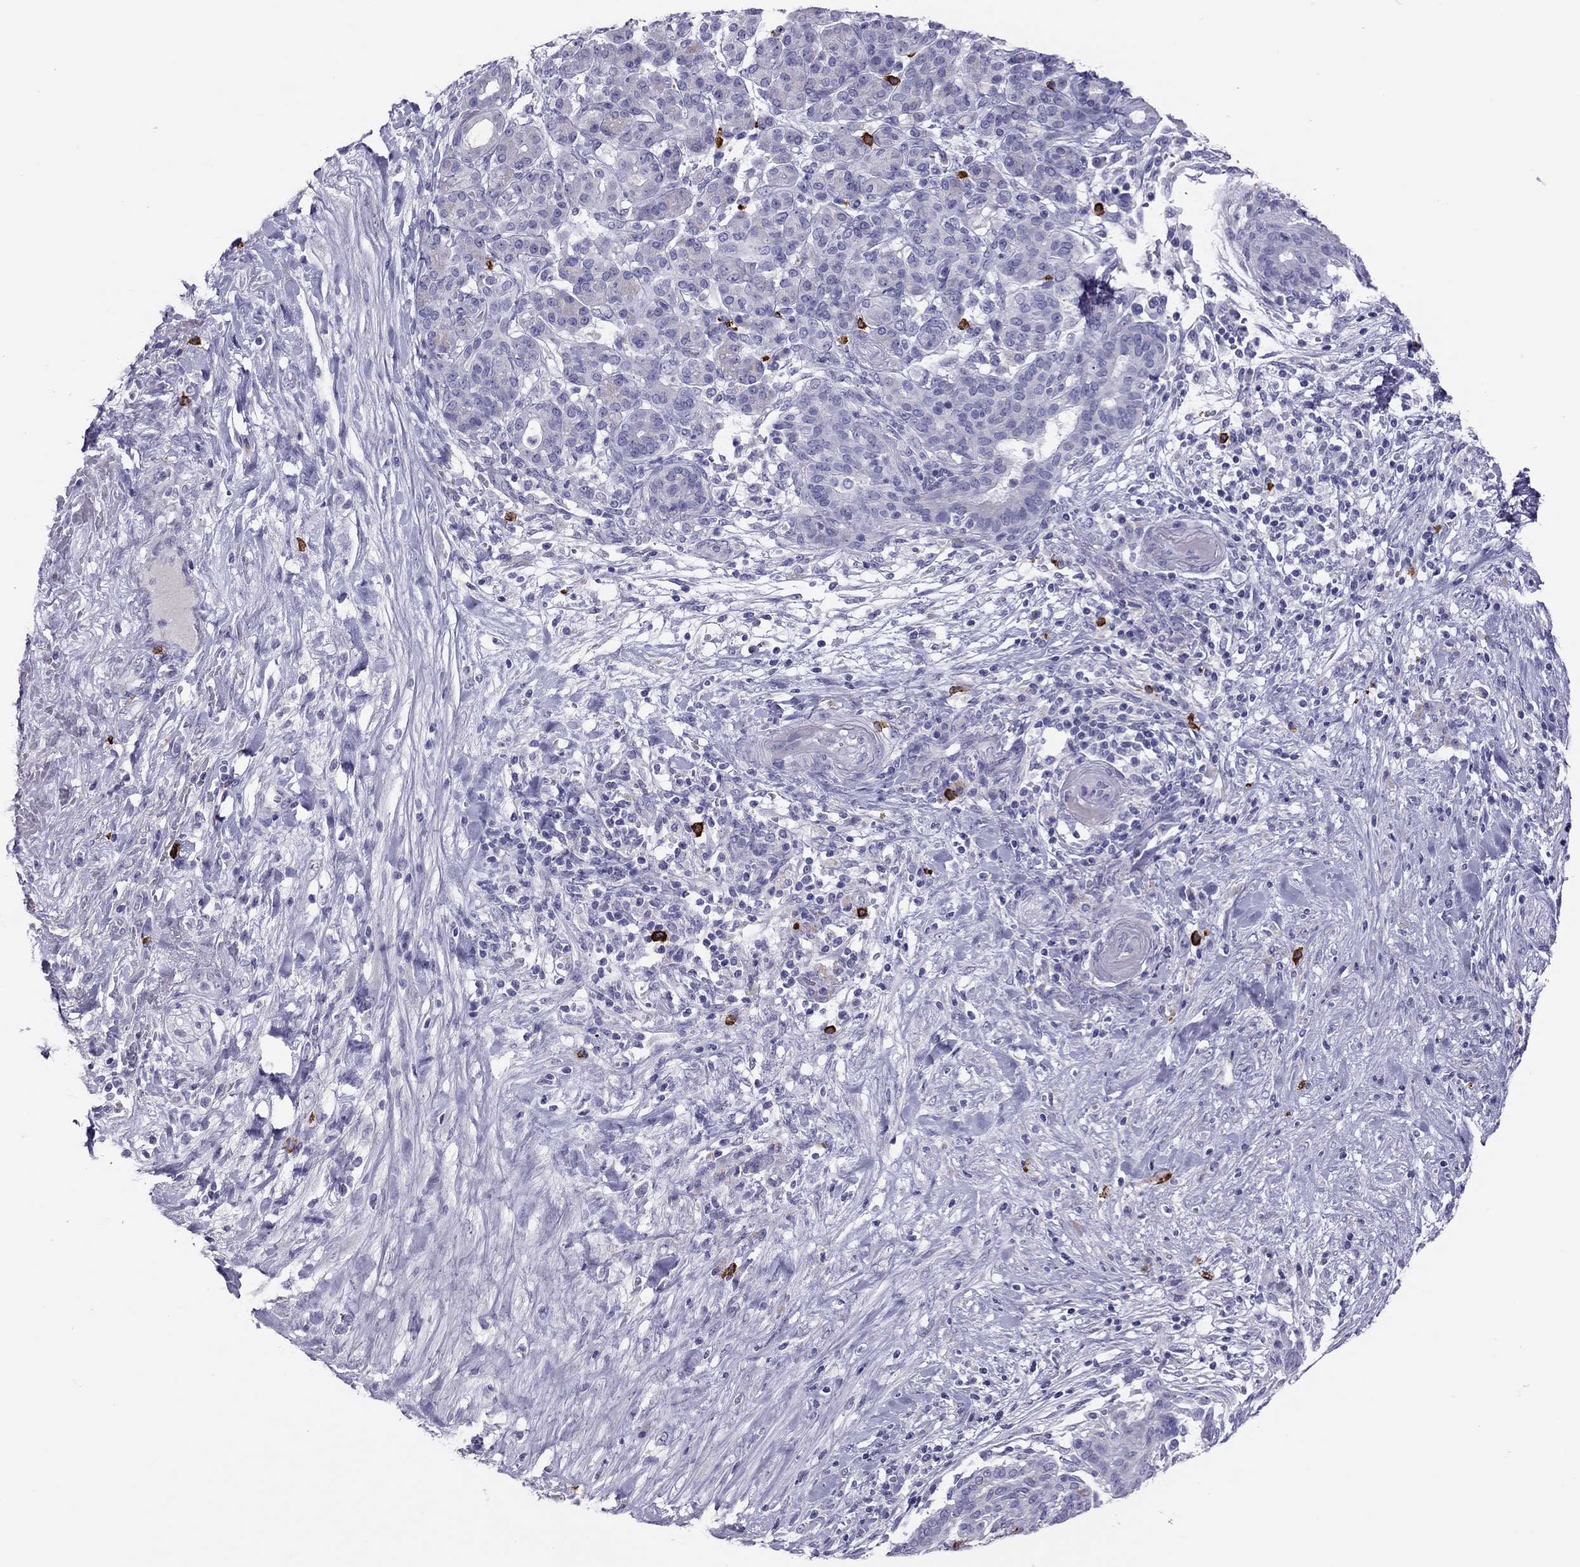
{"staining": {"intensity": "negative", "quantity": "none", "location": "none"}, "tissue": "pancreatic cancer", "cell_type": "Tumor cells", "image_type": "cancer", "snomed": [{"axis": "morphology", "description": "Adenocarcinoma, NOS"}, {"axis": "topography", "description": "Pancreas"}], "caption": "The image demonstrates no staining of tumor cells in pancreatic cancer (adenocarcinoma).", "gene": "IL17REL", "patient": {"sex": "male", "age": 44}}